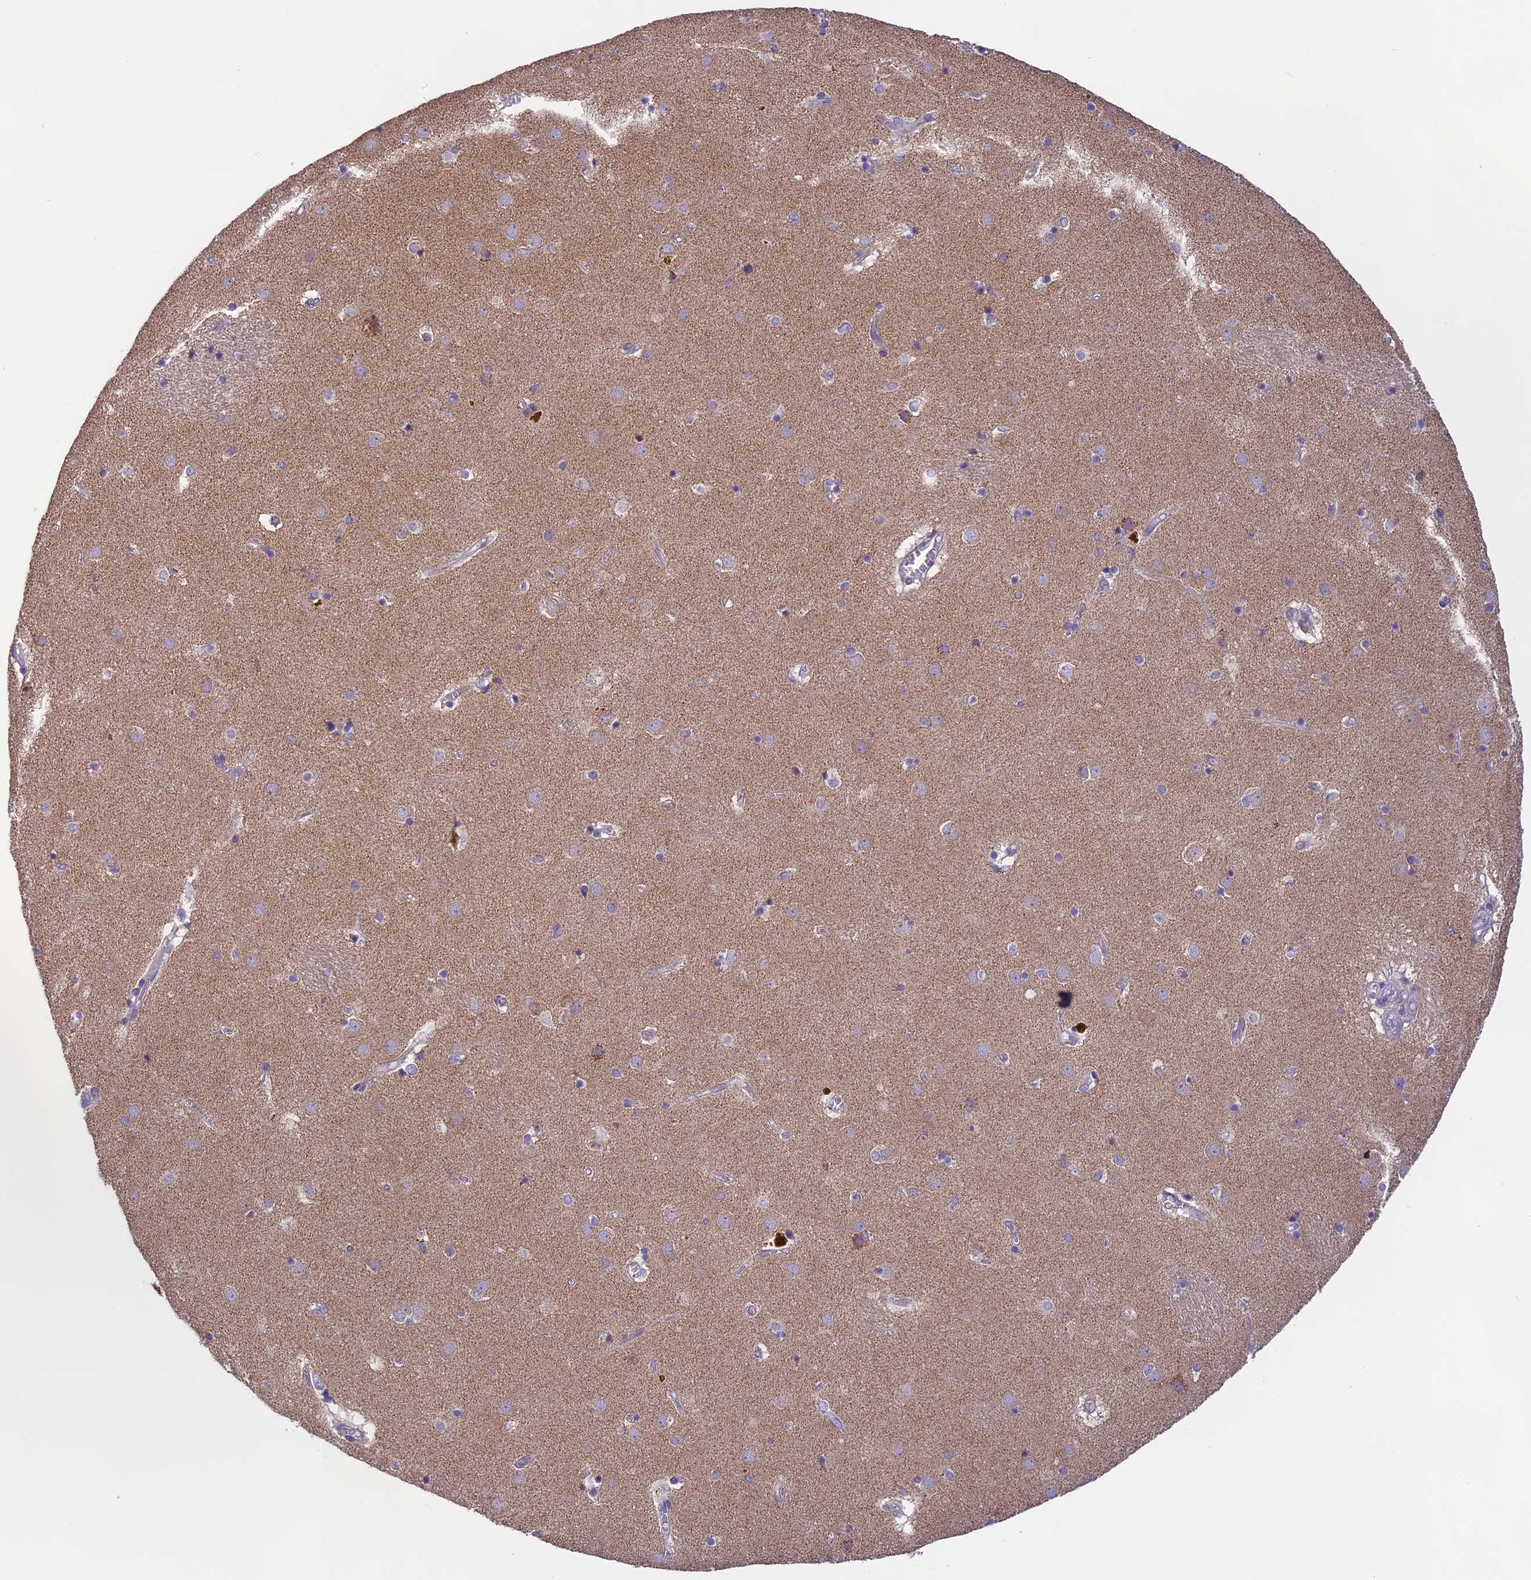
{"staining": {"intensity": "negative", "quantity": "none", "location": "none"}, "tissue": "caudate", "cell_type": "Glial cells", "image_type": "normal", "snomed": [{"axis": "morphology", "description": "Normal tissue, NOS"}, {"axis": "topography", "description": "Lateral ventricle wall"}], "caption": "The IHC photomicrograph has no significant positivity in glial cells of caudate.", "gene": "ARHGEF37", "patient": {"sex": "male", "age": 70}}